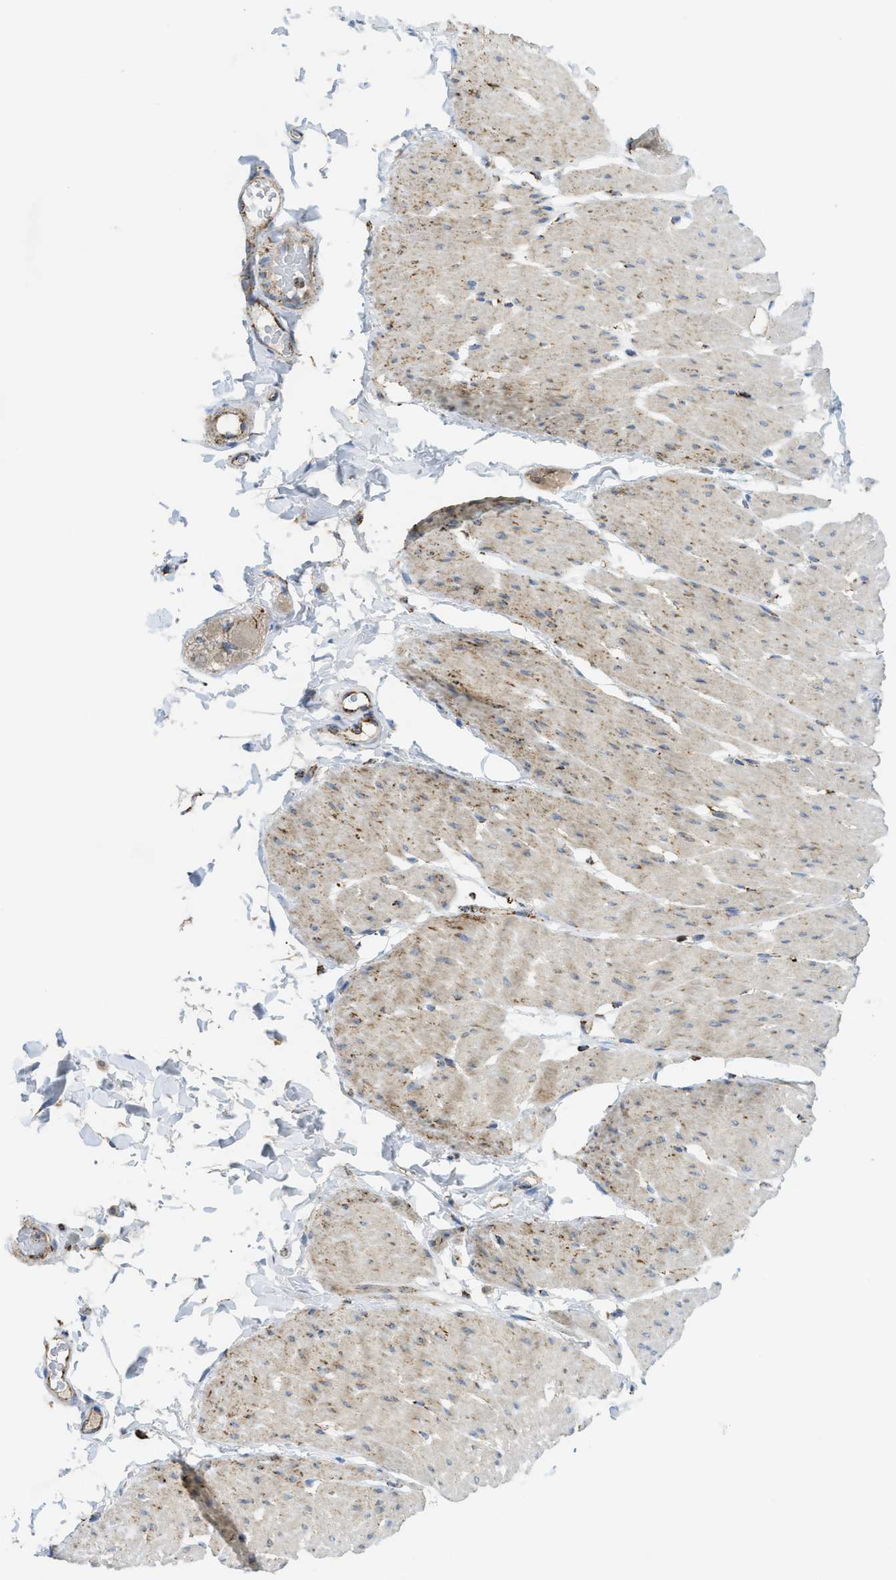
{"staining": {"intensity": "weak", "quantity": ">75%", "location": "cytoplasmic/membranous"}, "tissue": "smooth muscle", "cell_type": "Smooth muscle cells", "image_type": "normal", "snomed": [{"axis": "morphology", "description": "Normal tissue, NOS"}, {"axis": "topography", "description": "Smooth muscle"}, {"axis": "topography", "description": "Colon"}], "caption": "Immunohistochemistry (DAB) staining of unremarkable smooth muscle displays weak cytoplasmic/membranous protein positivity in about >75% of smooth muscle cells.", "gene": "SQOR", "patient": {"sex": "male", "age": 67}}